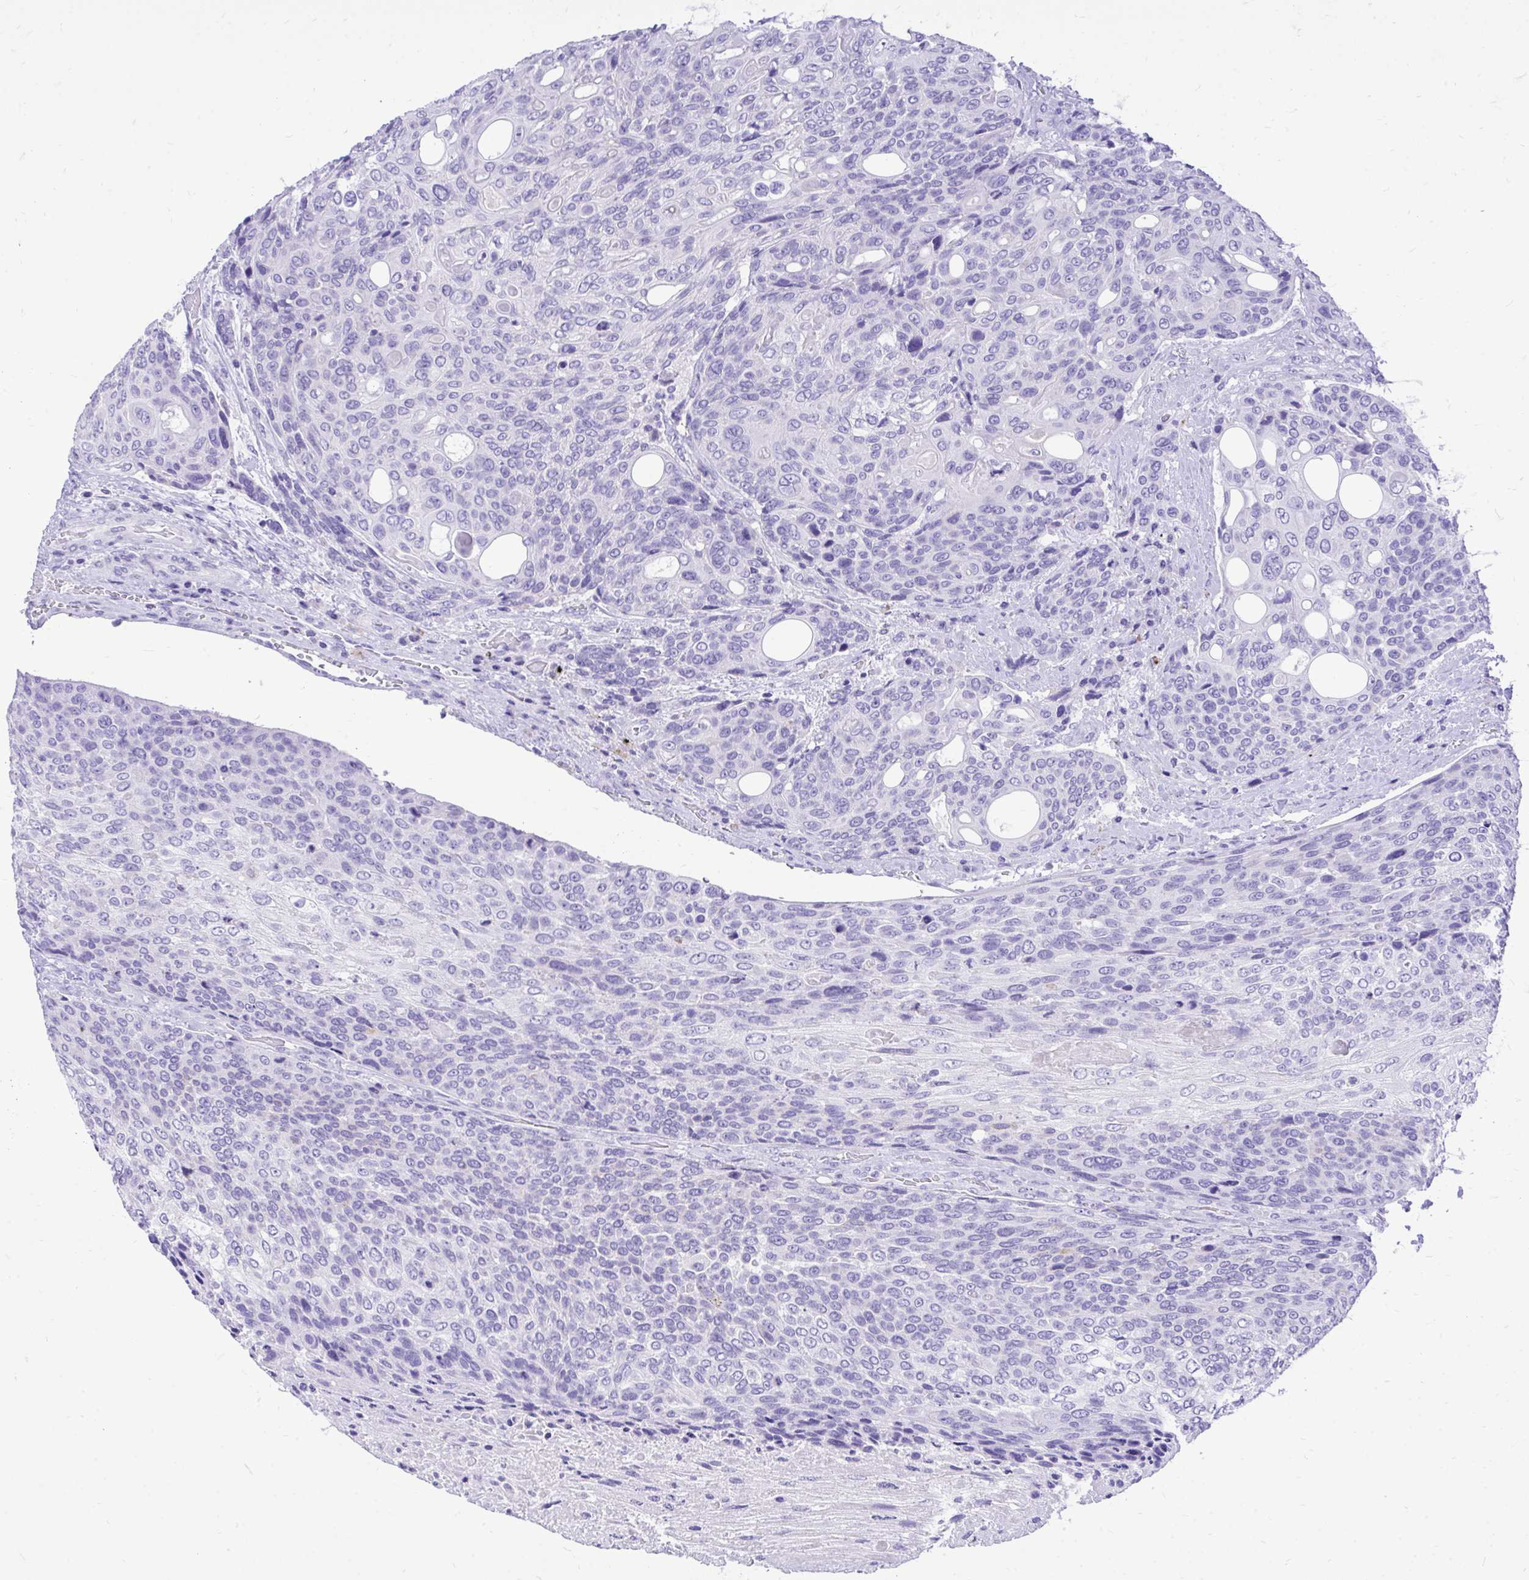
{"staining": {"intensity": "negative", "quantity": "none", "location": "none"}, "tissue": "urothelial cancer", "cell_type": "Tumor cells", "image_type": "cancer", "snomed": [{"axis": "morphology", "description": "Urothelial carcinoma, High grade"}, {"axis": "topography", "description": "Urinary bladder"}], "caption": "Tumor cells are negative for brown protein staining in high-grade urothelial carcinoma. The staining is performed using DAB brown chromogen with nuclei counter-stained in using hematoxylin.", "gene": "MON1A", "patient": {"sex": "female", "age": 70}}